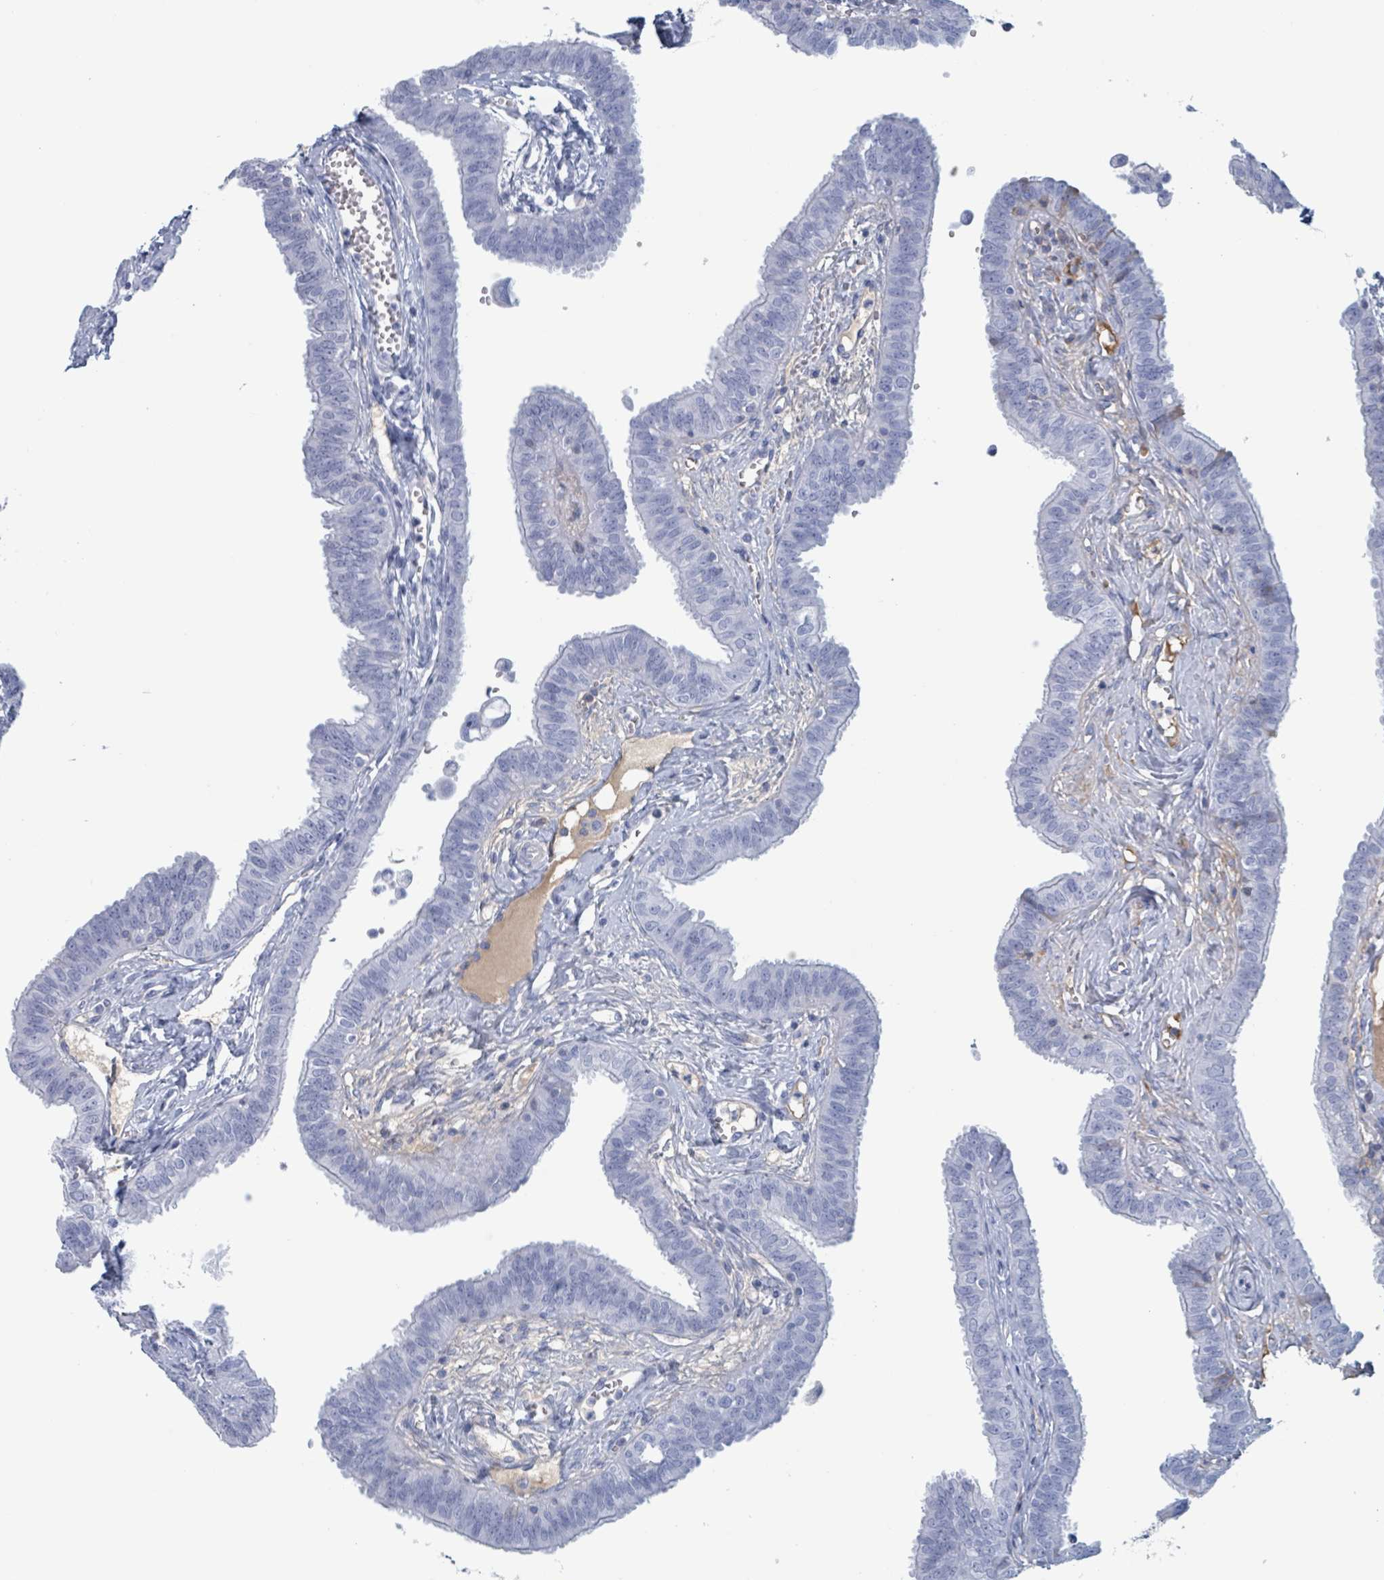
{"staining": {"intensity": "negative", "quantity": "none", "location": "none"}, "tissue": "fallopian tube", "cell_type": "Glandular cells", "image_type": "normal", "snomed": [{"axis": "morphology", "description": "Normal tissue, NOS"}, {"axis": "morphology", "description": "Carcinoma, NOS"}, {"axis": "topography", "description": "Fallopian tube"}, {"axis": "topography", "description": "Ovary"}], "caption": "This is an immunohistochemistry histopathology image of unremarkable human fallopian tube. There is no positivity in glandular cells.", "gene": "KLK4", "patient": {"sex": "female", "age": 59}}